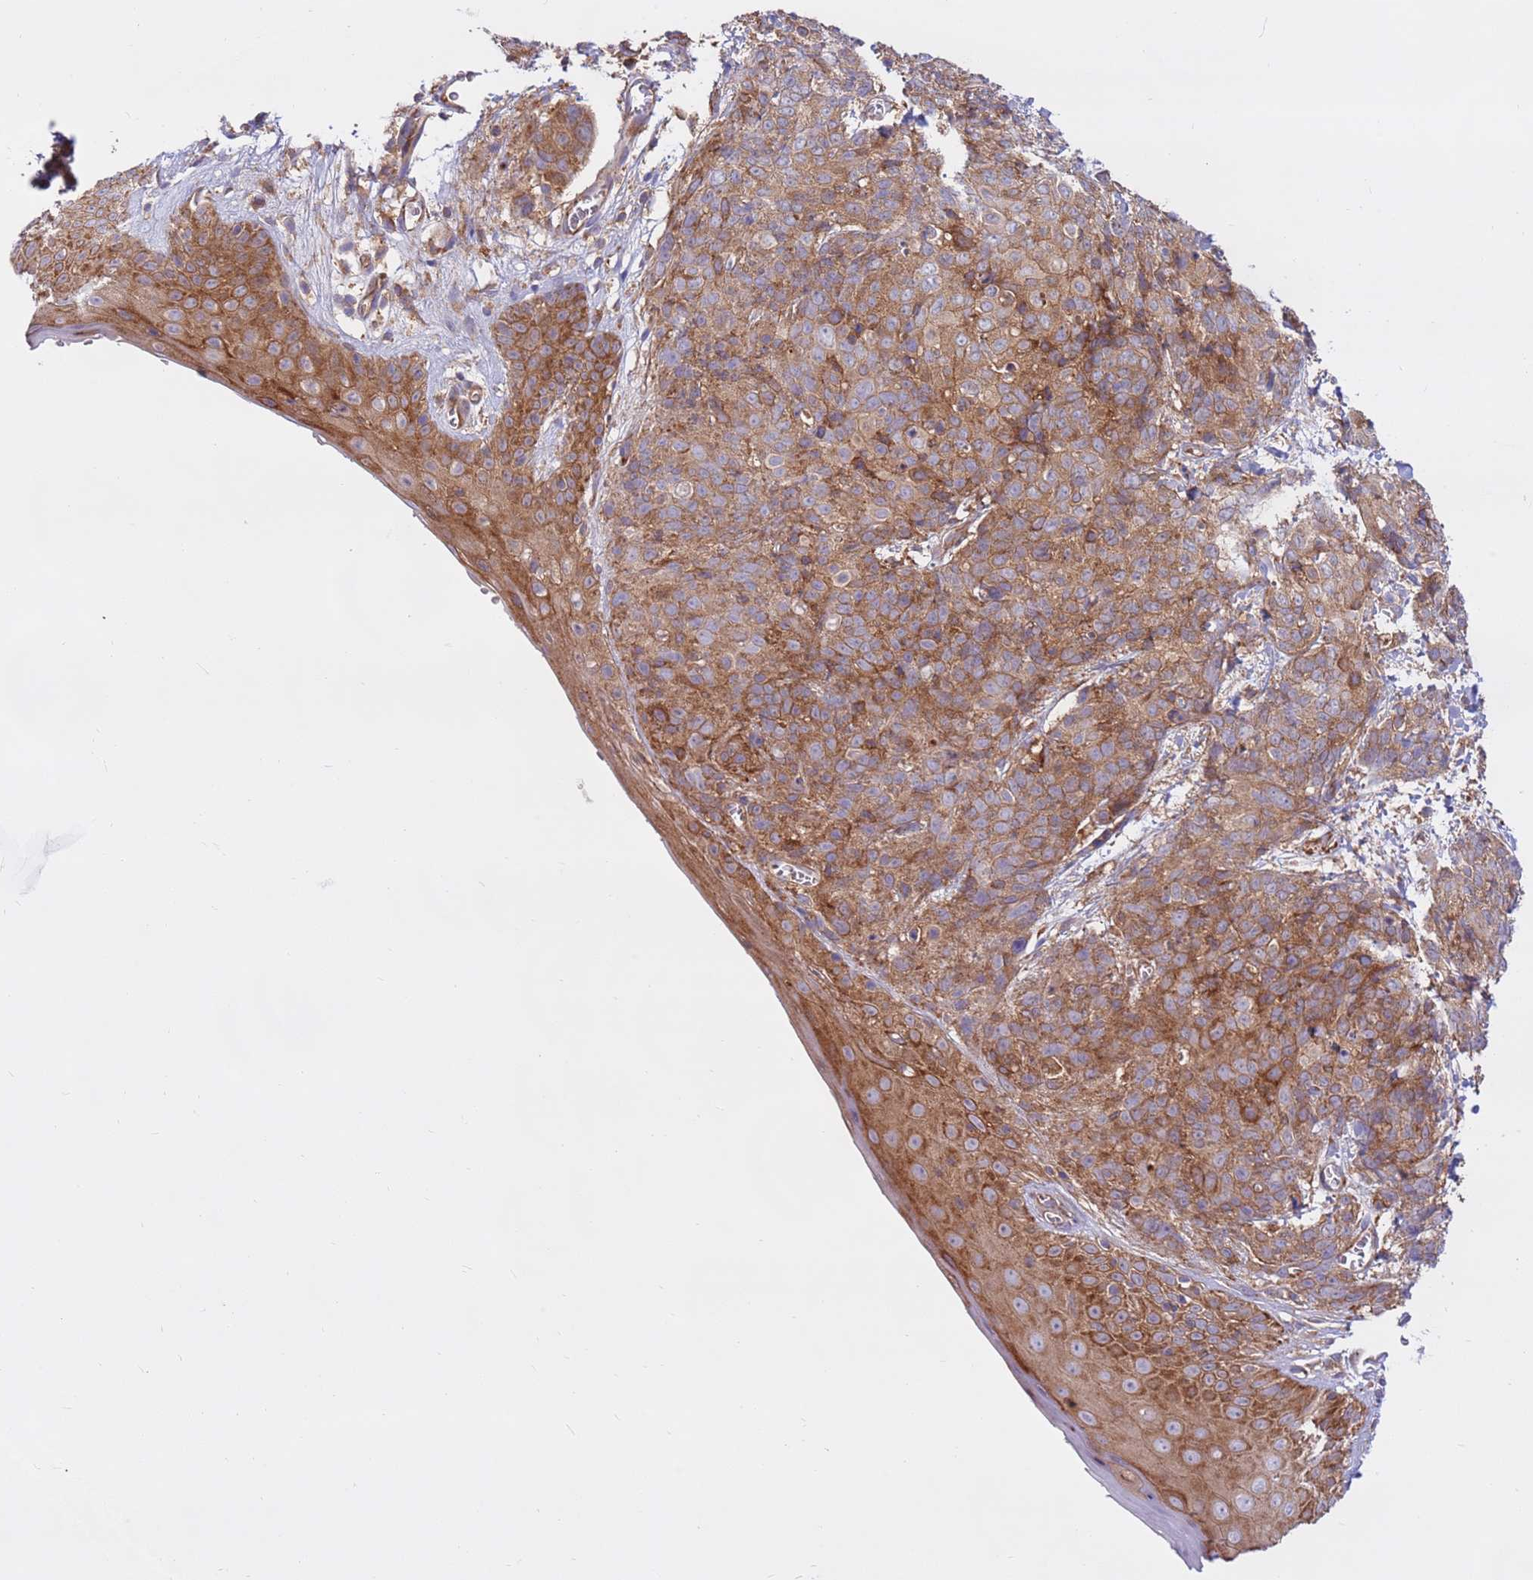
{"staining": {"intensity": "moderate", "quantity": ">75%", "location": "cytoplasmic/membranous"}, "tissue": "skin cancer", "cell_type": "Tumor cells", "image_type": "cancer", "snomed": [{"axis": "morphology", "description": "Squamous cell carcinoma, NOS"}, {"axis": "topography", "description": "Skin"}, {"axis": "topography", "description": "Vulva"}], "caption": "Skin cancer (squamous cell carcinoma) stained with a protein marker shows moderate staining in tumor cells.", "gene": "DDX19B", "patient": {"sex": "female", "age": 85}}